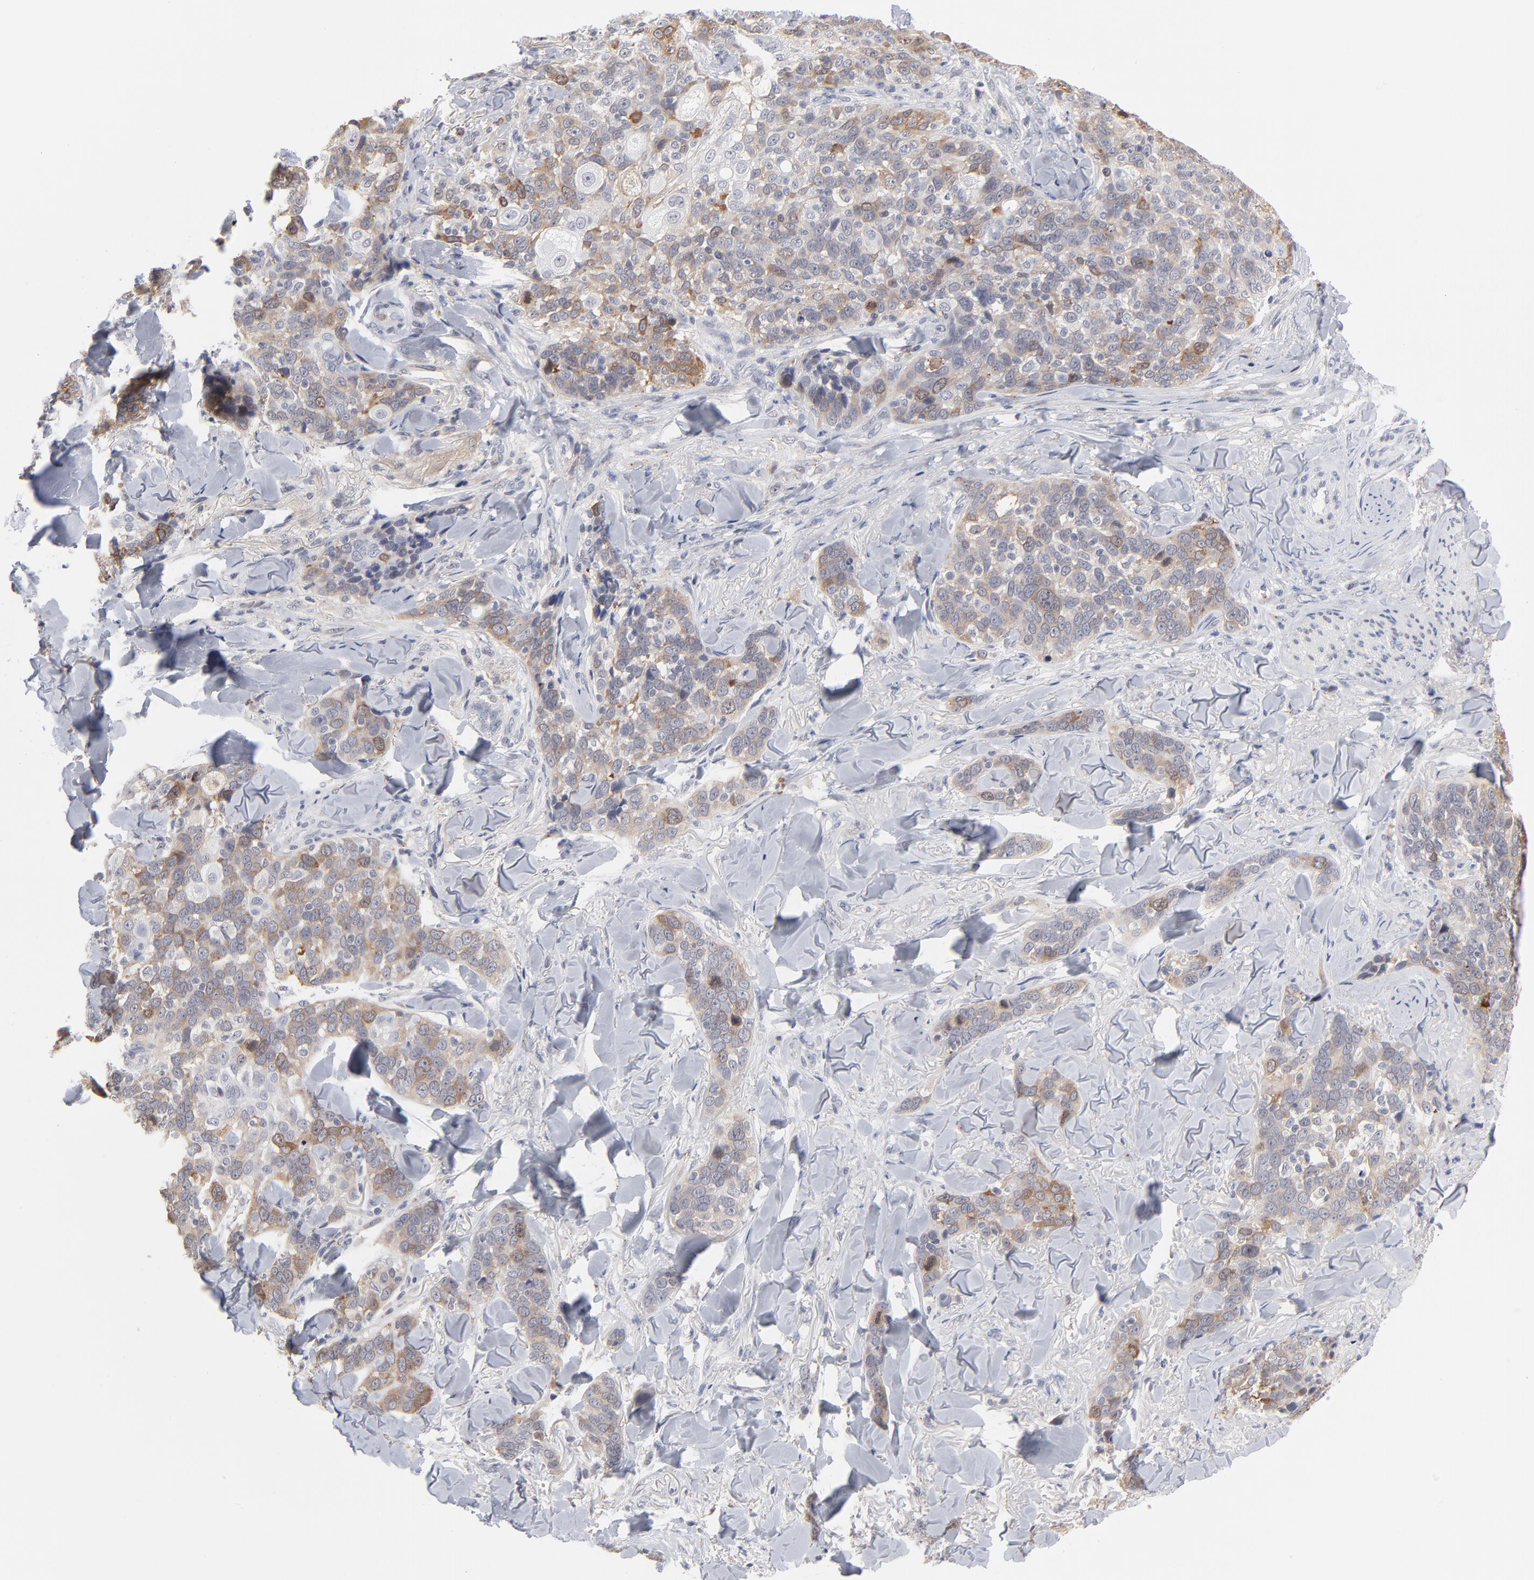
{"staining": {"intensity": "moderate", "quantity": "<25%", "location": "cytoplasmic/membranous"}, "tissue": "skin cancer", "cell_type": "Tumor cells", "image_type": "cancer", "snomed": [{"axis": "morphology", "description": "Normal tissue, NOS"}, {"axis": "morphology", "description": "Squamous cell carcinoma, NOS"}, {"axis": "topography", "description": "Skin"}], "caption": "A photomicrograph of human squamous cell carcinoma (skin) stained for a protein reveals moderate cytoplasmic/membranous brown staining in tumor cells.", "gene": "AURKA", "patient": {"sex": "female", "age": 83}}